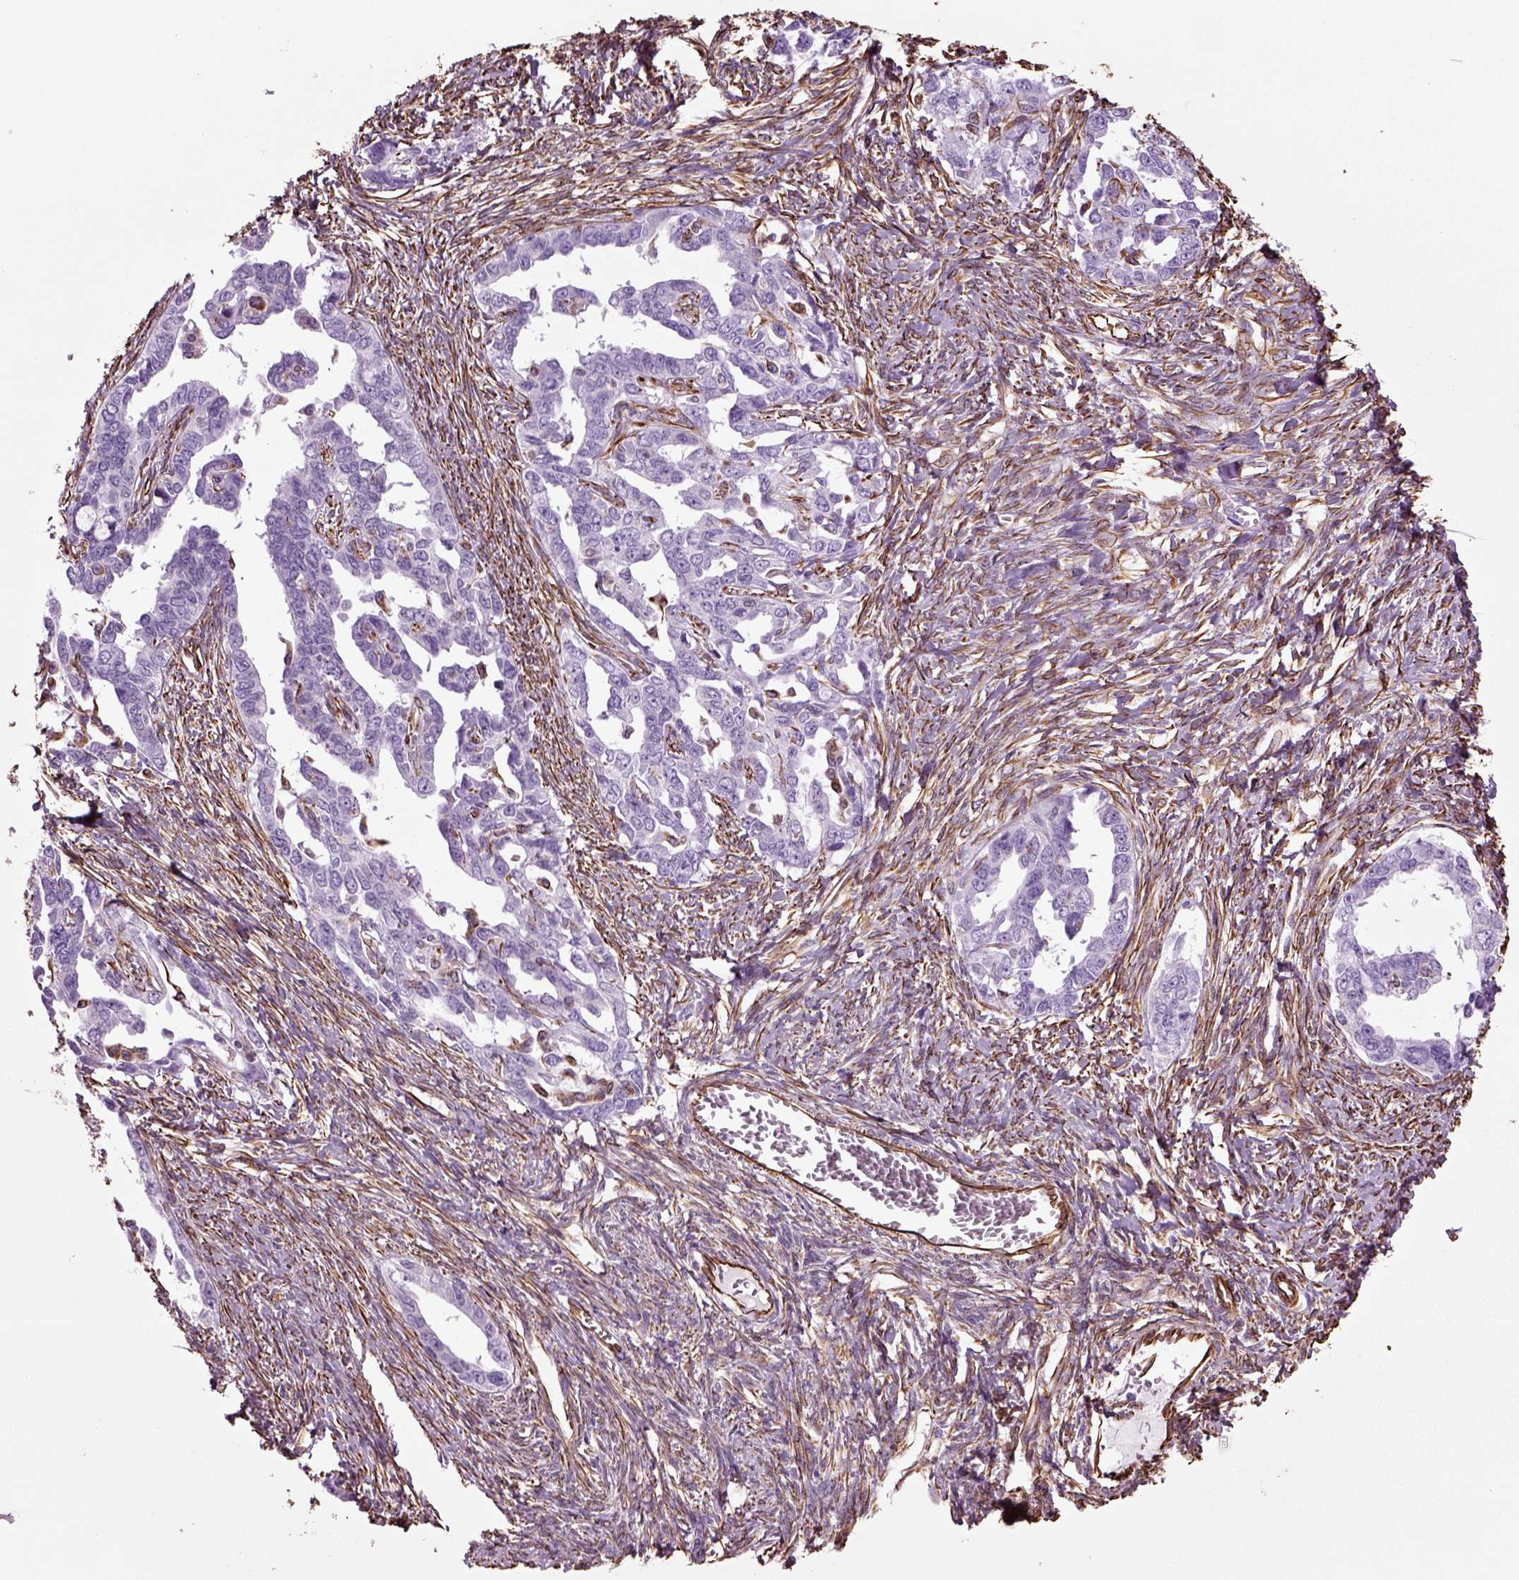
{"staining": {"intensity": "negative", "quantity": "none", "location": "none"}, "tissue": "ovarian cancer", "cell_type": "Tumor cells", "image_type": "cancer", "snomed": [{"axis": "morphology", "description": "Cystadenocarcinoma, serous, NOS"}, {"axis": "topography", "description": "Ovary"}], "caption": "Tumor cells are negative for brown protein staining in ovarian serous cystadenocarcinoma.", "gene": "ACER3", "patient": {"sex": "female", "age": 69}}